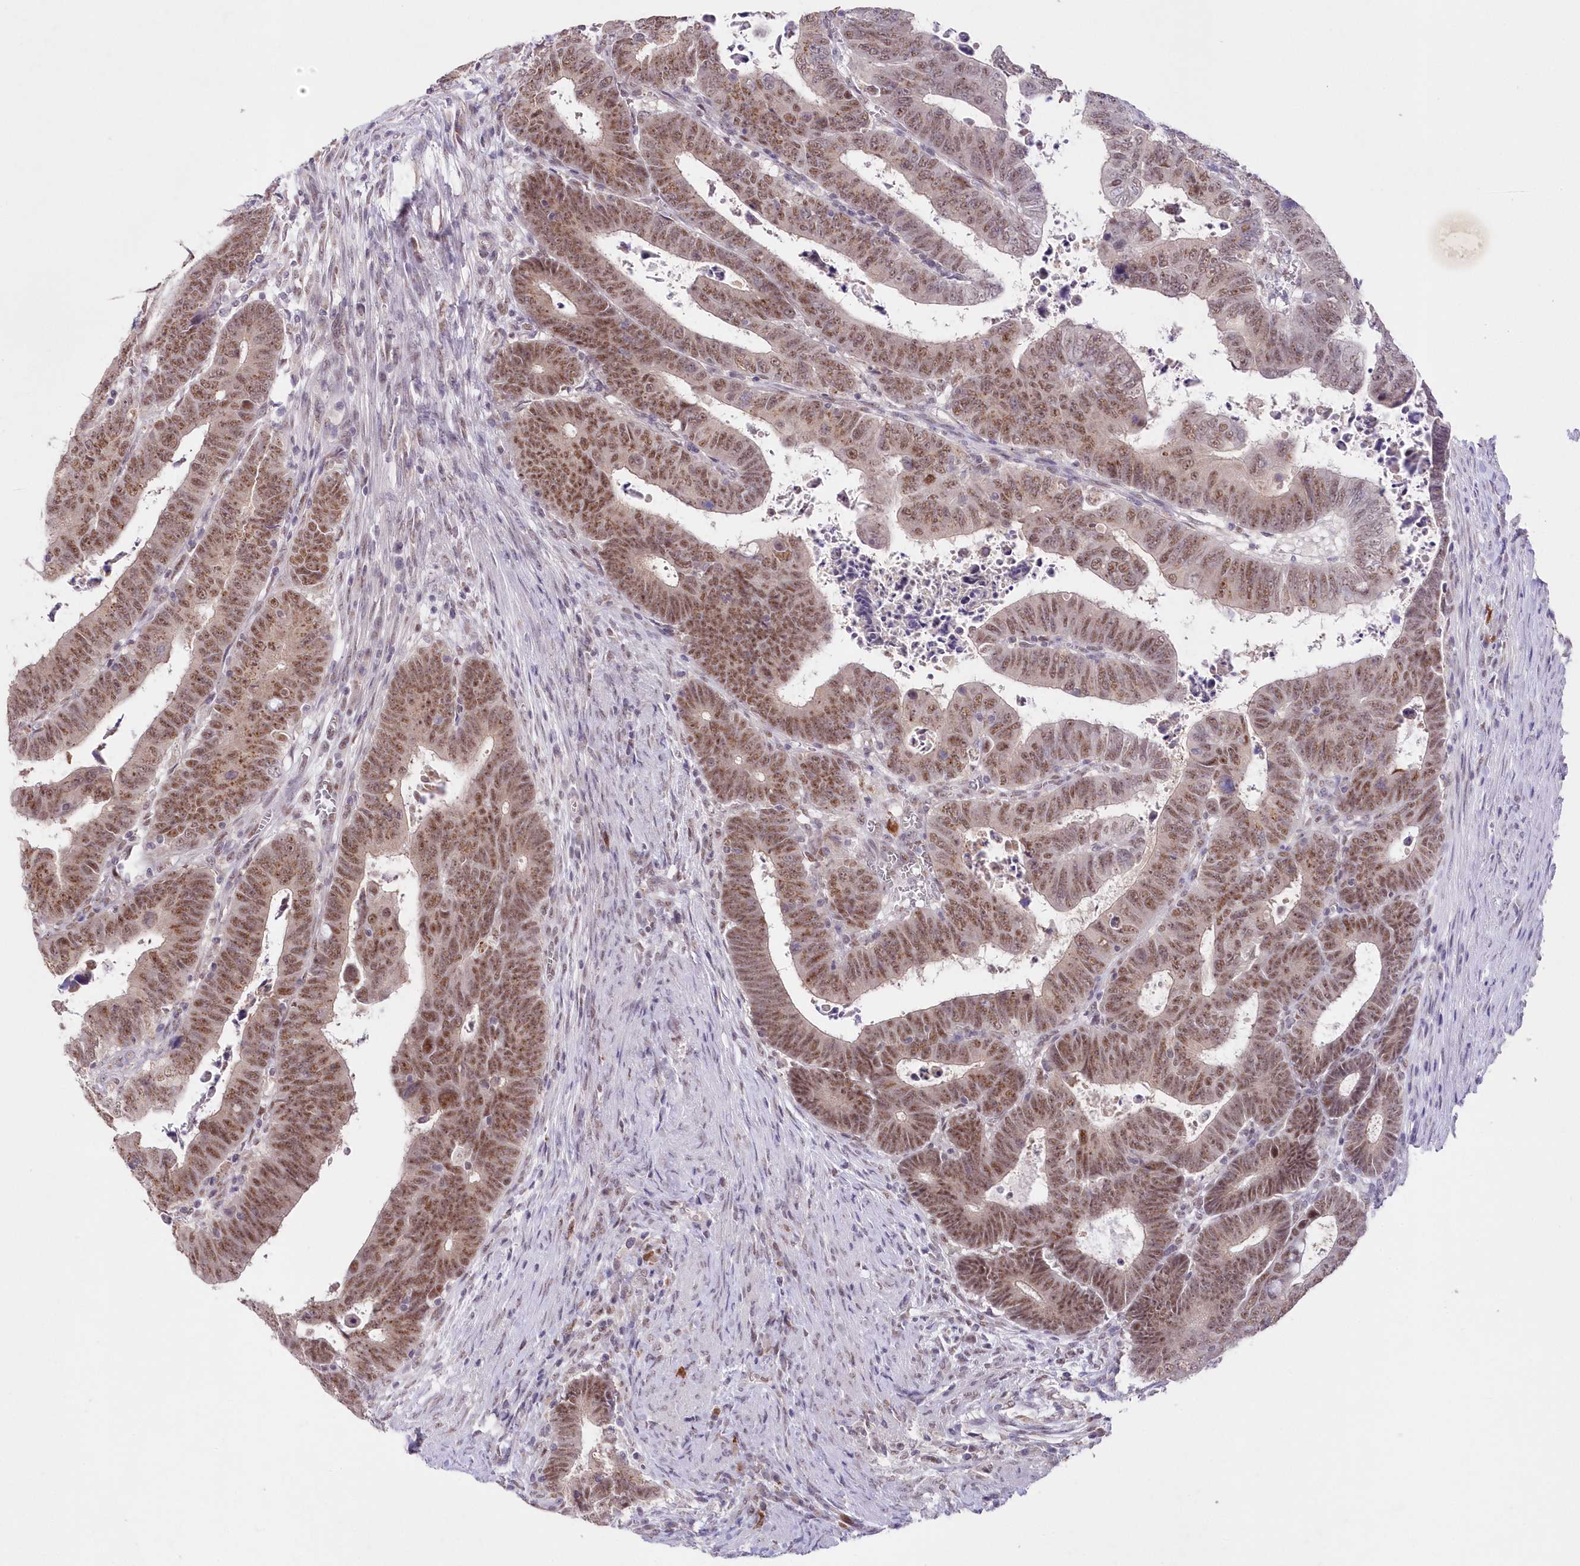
{"staining": {"intensity": "moderate", "quantity": ">75%", "location": "nuclear"}, "tissue": "colorectal cancer", "cell_type": "Tumor cells", "image_type": "cancer", "snomed": [{"axis": "morphology", "description": "Normal tissue, NOS"}, {"axis": "morphology", "description": "Adenocarcinoma, NOS"}, {"axis": "topography", "description": "Rectum"}], "caption": "High-power microscopy captured an immunohistochemistry (IHC) image of colorectal adenocarcinoma, revealing moderate nuclear expression in about >75% of tumor cells.", "gene": "RBM27", "patient": {"sex": "female", "age": 65}}